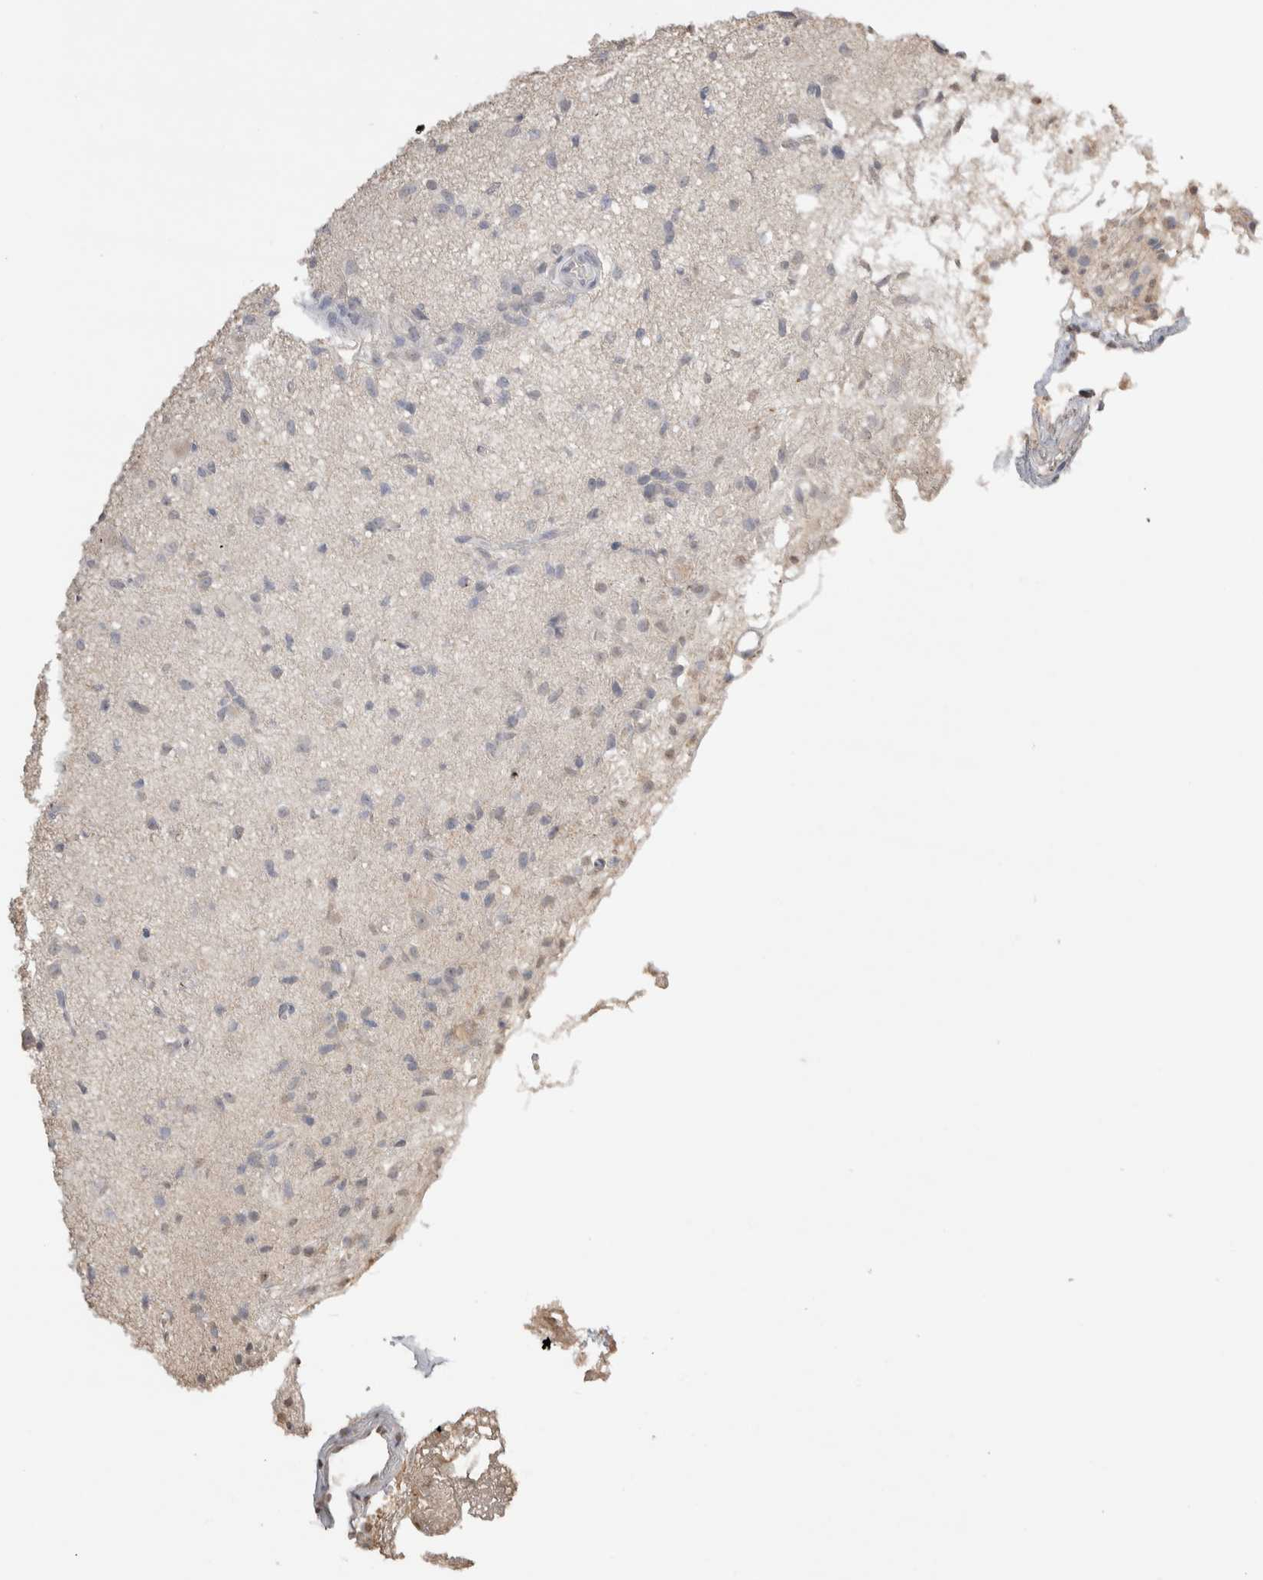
{"staining": {"intensity": "negative", "quantity": "none", "location": "none"}, "tissue": "glioma", "cell_type": "Tumor cells", "image_type": "cancer", "snomed": [{"axis": "morphology", "description": "Glioma, malignant, High grade"}, {"axis": "topography", "description": "Brain"}], "caption": "An immunohistochemistry (IHC) image of glioma is shown. There is no staining in tumor cells of glioma.", "gene": "NAALADL2", "patient": {"sex": "female", "age": 59}}